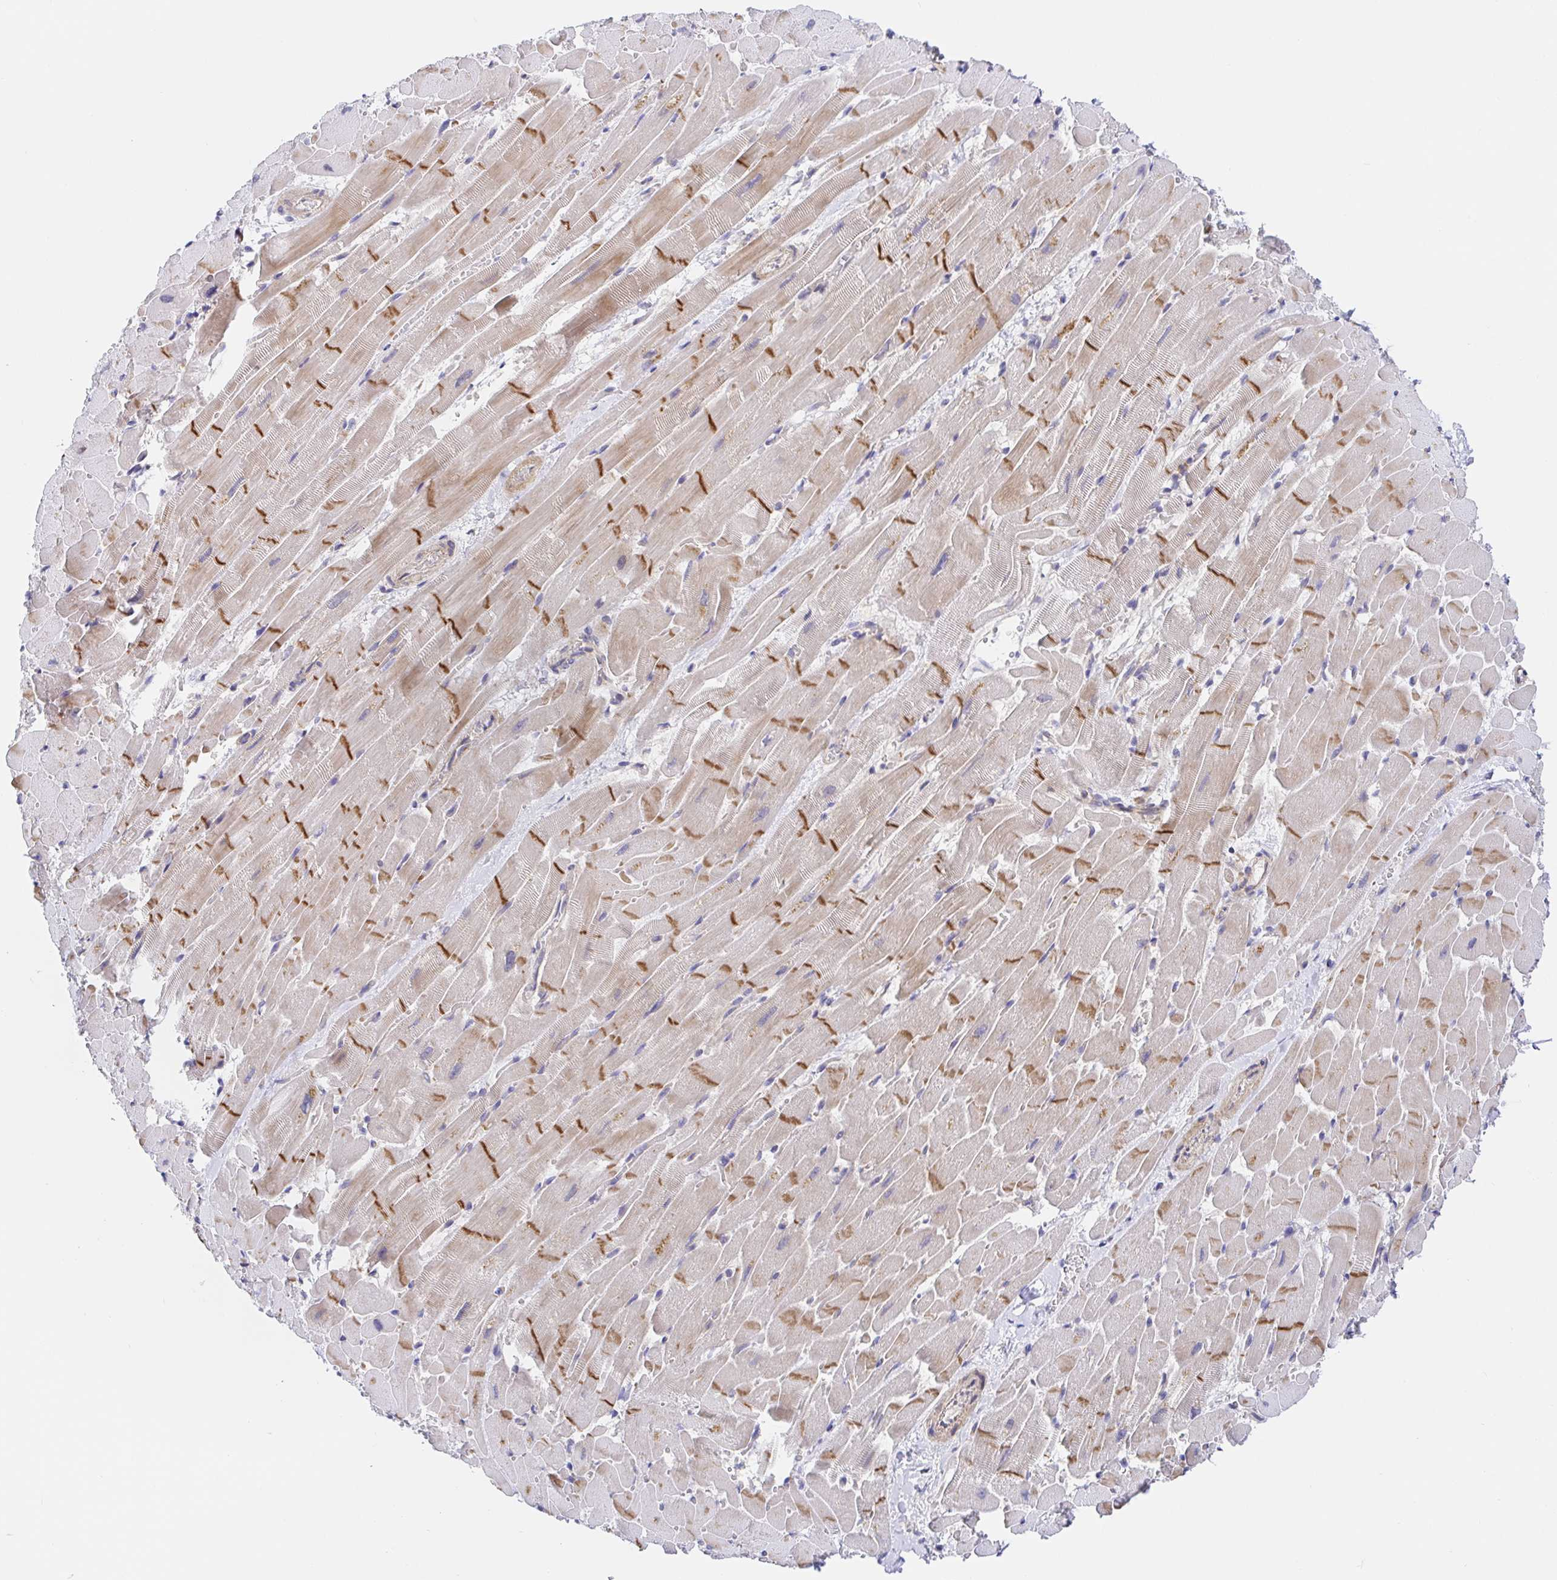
{"staining": {"intensity": "strong", "quantity": "25%-75%", "location": "cytoplasmic/membranous"}, "tissue": "heart muscle", "cell_type": "Cardiomyocytes", "image_type": "normal", "snomed": [{"axis": "morphology", "description": "Normal tissue, NOS"}, {"axis": "topography", "description": "Heart"}], "caption": "Unremarkable heart muscle was stained to show a protein in brown. There is high levels of strong cytoplasmic/membranous expression in approximately 25%-75% of cardiomyocytes. The protein of interest is stained brown, and the nuclei are stained in blue (DAB (3,3'-diaminobenzidine) IHC with brightfield microscopy, high magnification).", "gene": "GOLGA1", "patient": {"sex": "male", "age": 37}}